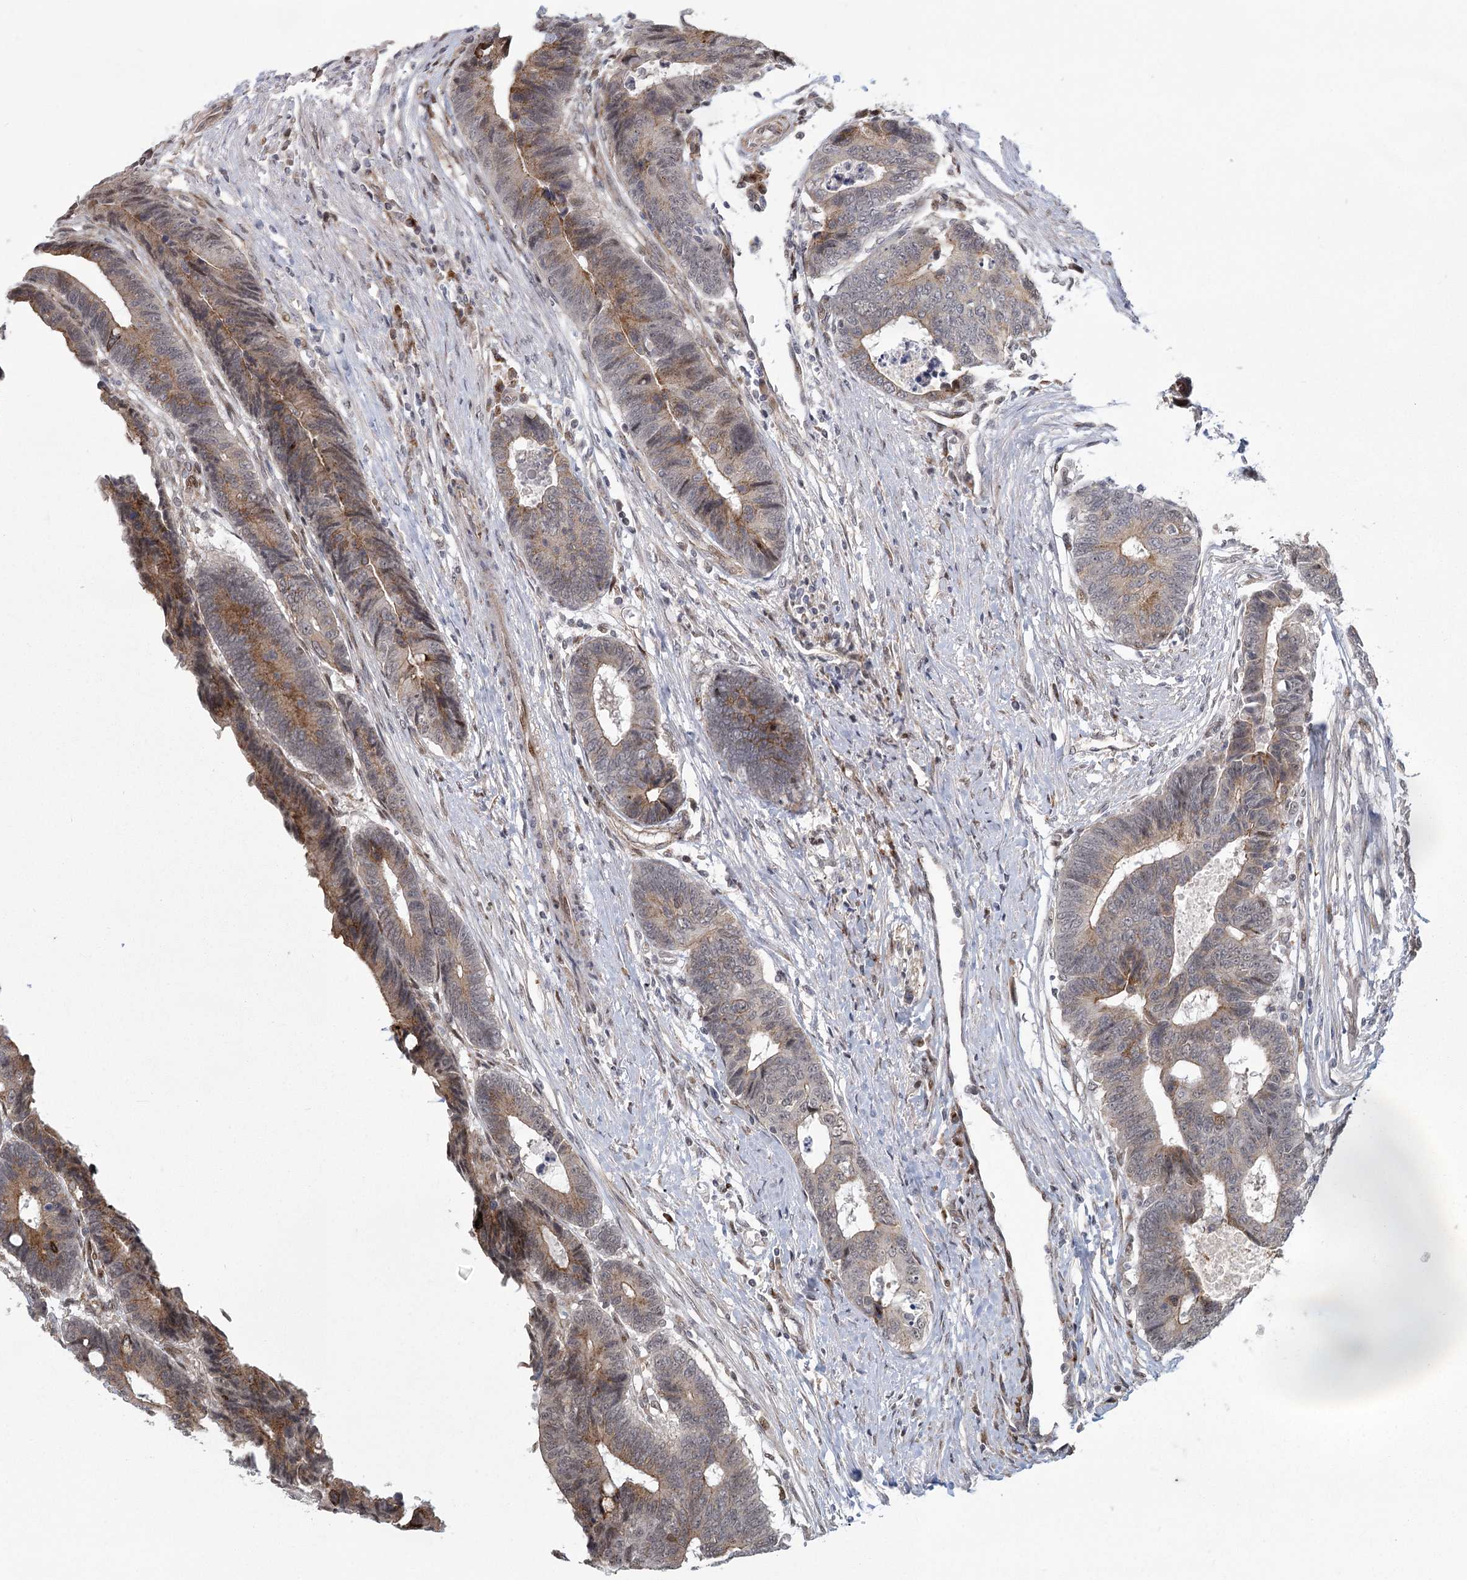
{"staining": {"intensity": "moderate", "quantity": "<25%", "location": "cytoplasmic/membranous"}, "tissue": "colorectal cancer", "cell_type": "Tumor cells", "image_type": "cancer", "snomed": [{"axis": "morphology", "description": "Adenocarcinoma, NOS"}, {"axis": "topography", "description": "Rectum"}], "caption": "Immunohistochemistry of colorectal cancer (adenocarcinoma) displays low levels of moderate cytoplasmic/membranous staining in about <25% of tumor cells. Immunohistochemistry stains the protein in brown and the nuclei are stained blue.", "gene": "PARM1", "patient": {"sex": "male", "age": 84}}